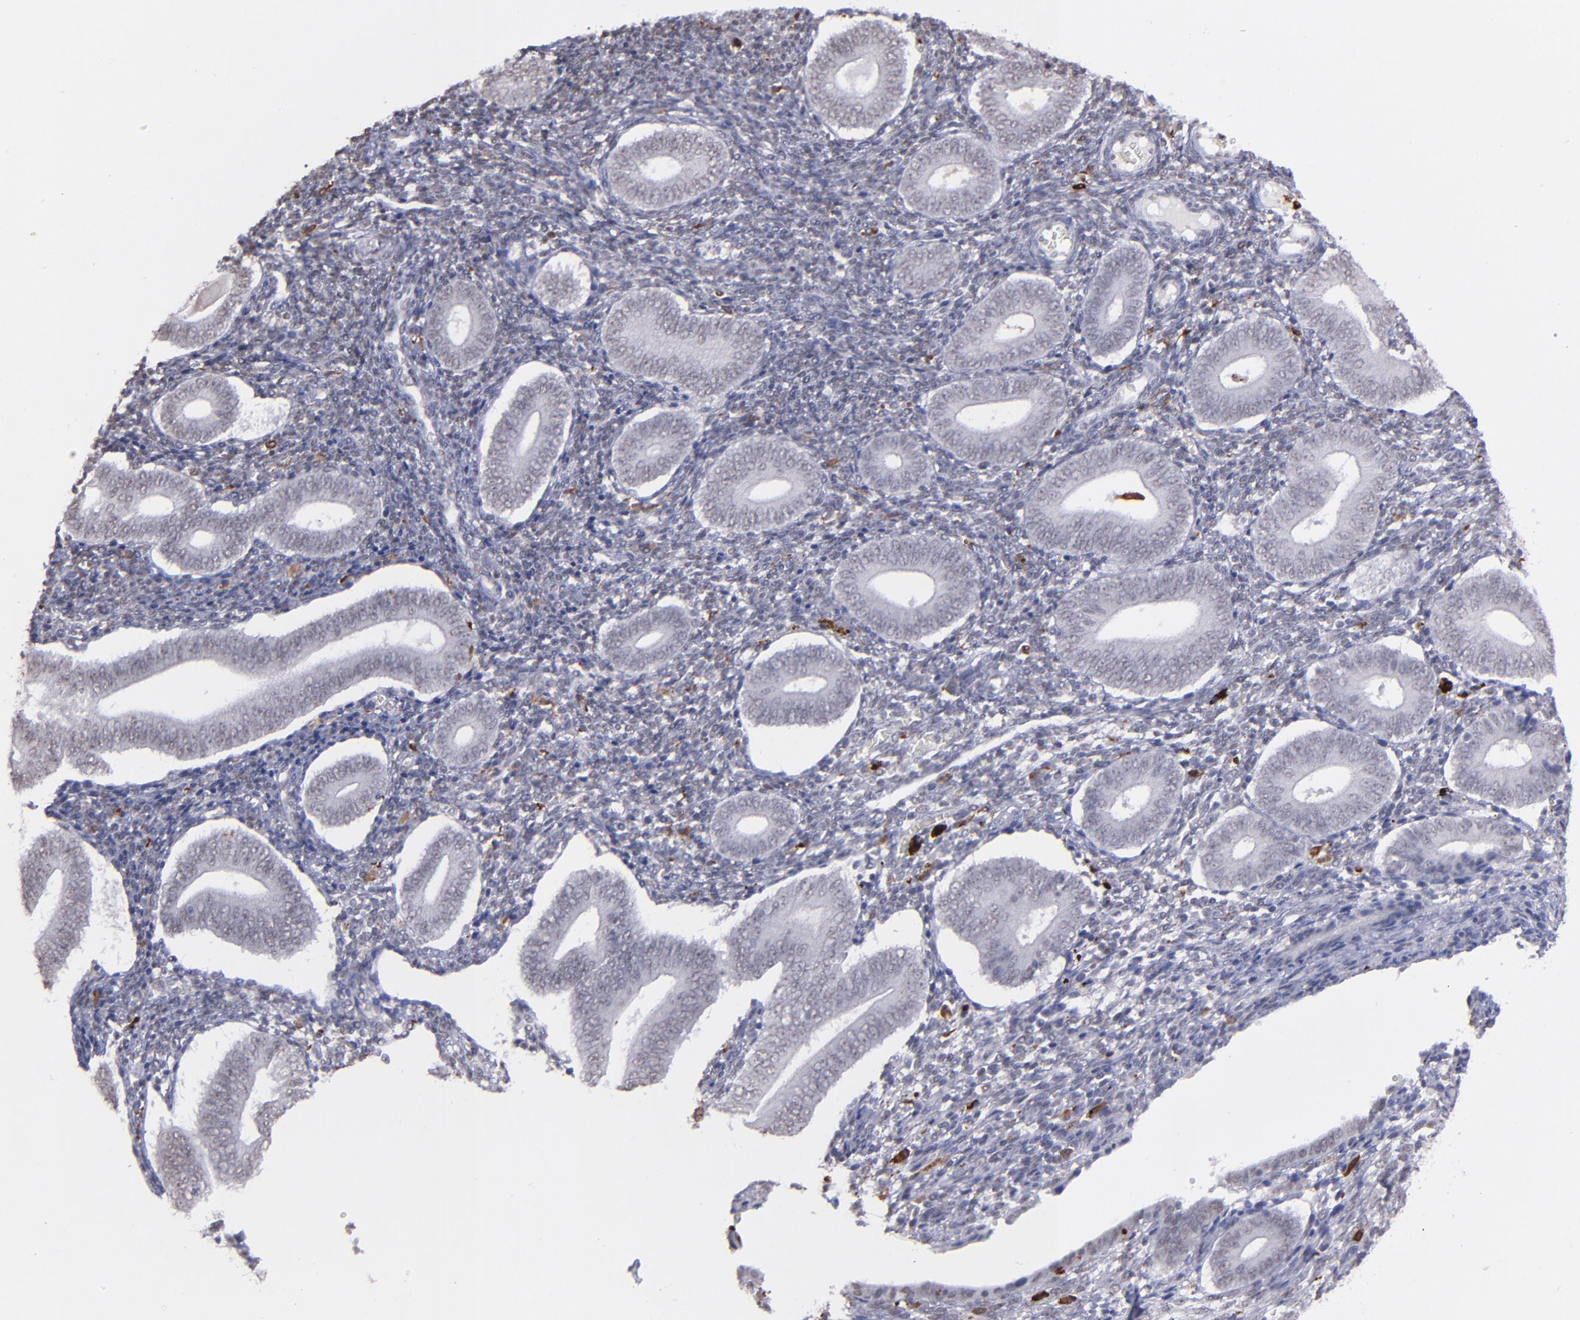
{"staining": {"intensity": "strong", "quantity": "<25%", "location": "cytoplasmic/membranous"}, "tissue": "endometrium", "cell_type": "Cells in endometrial stroma", "image_type": "normal", "snomed": [{"axis": "morphology", "description": "Normal tissue, NOS"}, {"axis": "topography", "description": "Uterus"}, {"axis": "topography", "description": "Endometrium"}], "caption": "Immunohistochemistry (IHC) of benign human endometrium reveals medium levels of strong cytoplasmic/membranous staining in about <25% of cells in endometrial stroma.", "gene": "NCF2", "patient": {"sex": "female", "age": 33}}